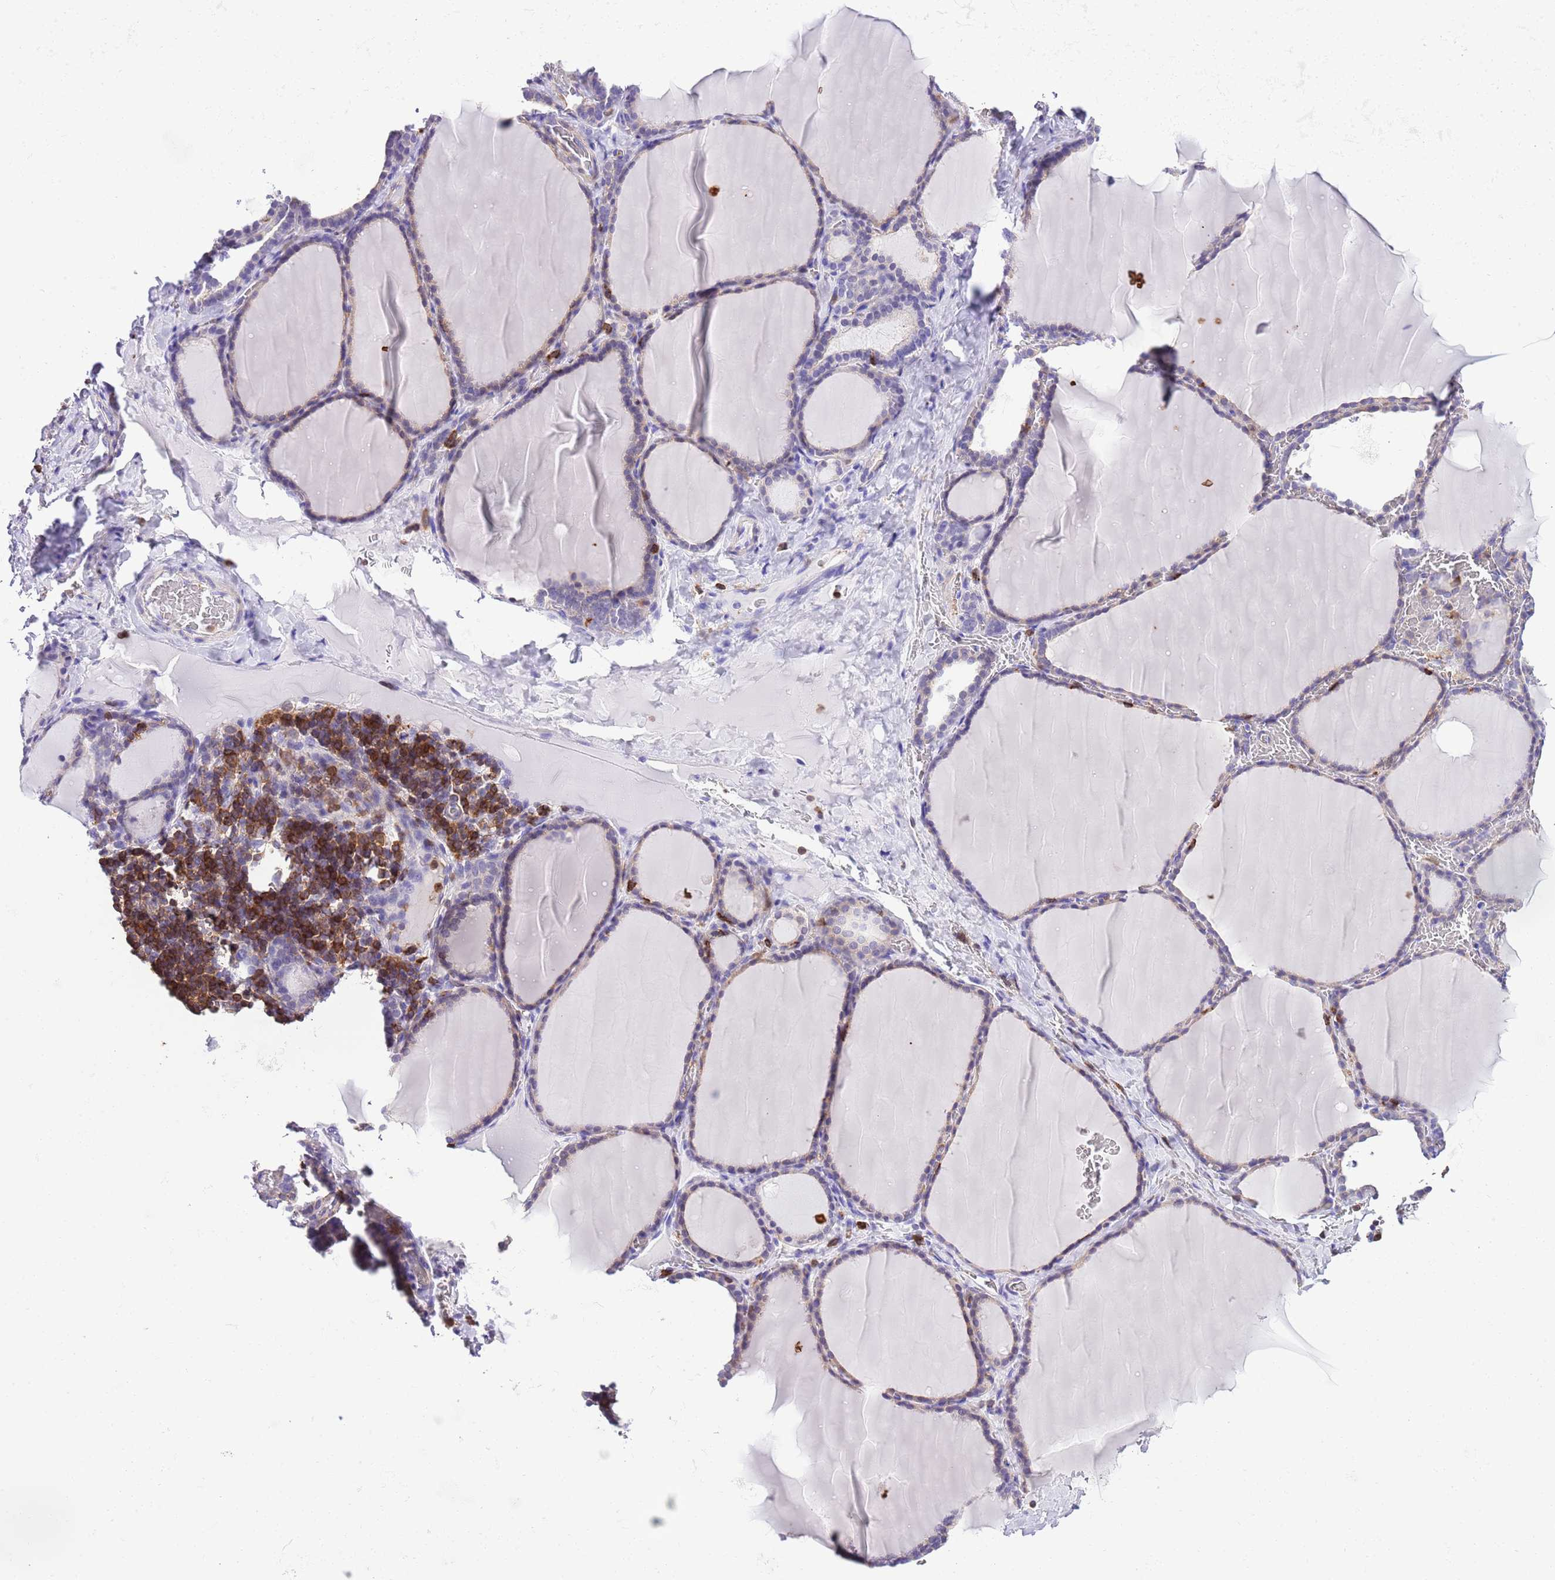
{"staining": {"intensity": "weak", "quantity": "25%-75%", "location": "cytoplasmic/membranous"}, "tissue": "thyroid gland", "cell_type": "Glandular cells", "image_type": "normal", "snomed": [{"axis": "morphology", "description": "Normal tissue, NOS"}, {"axis": "topography", "description": "Thyroid gland"}], "caption": "This is a photomicrograph of immunohistochemistry staining of unremarkable thyroid gland, which shows weak positivity in the cytoplasmic/membranous of glandular cells.", "gene": "CNN2", "patient": {"sex": "female", "age": 39}}